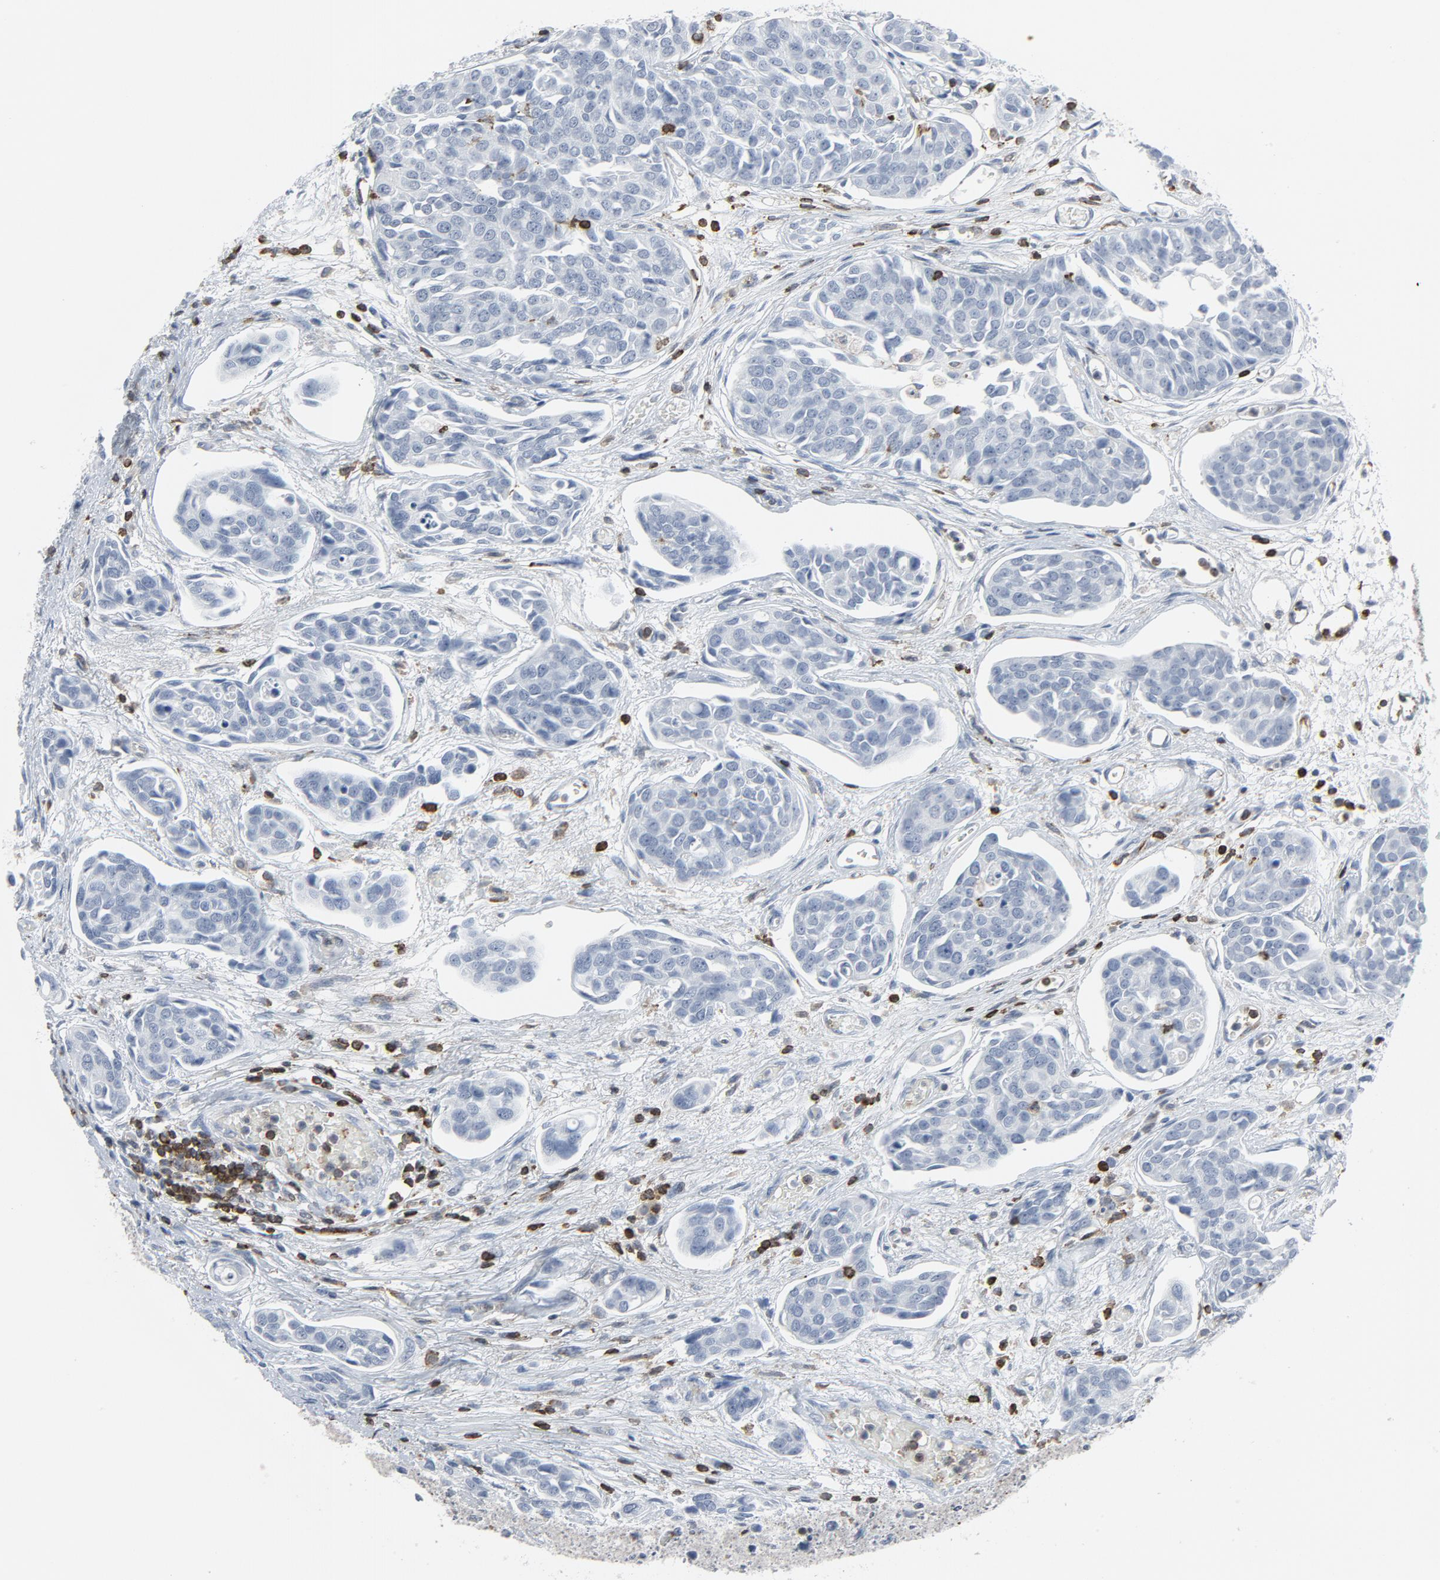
{"staining": {"intensity": "negative", "quantity": "none", "location": "none"}, "tissue": "urothelial cancer", "cell_type": "Tumor cells", "image_type": "cancer", "snomed": [{"axis": "morphology", "description": "Urothelial carcinoma, High grade"}, {"axis": "topography", "description": "Urinary bladder"}], "caption": "Image shows no significant protein staining in tumor cells of urothelial cancer.", "gene": "LCP2", "patient": {"sex": "male", "age": 78}}